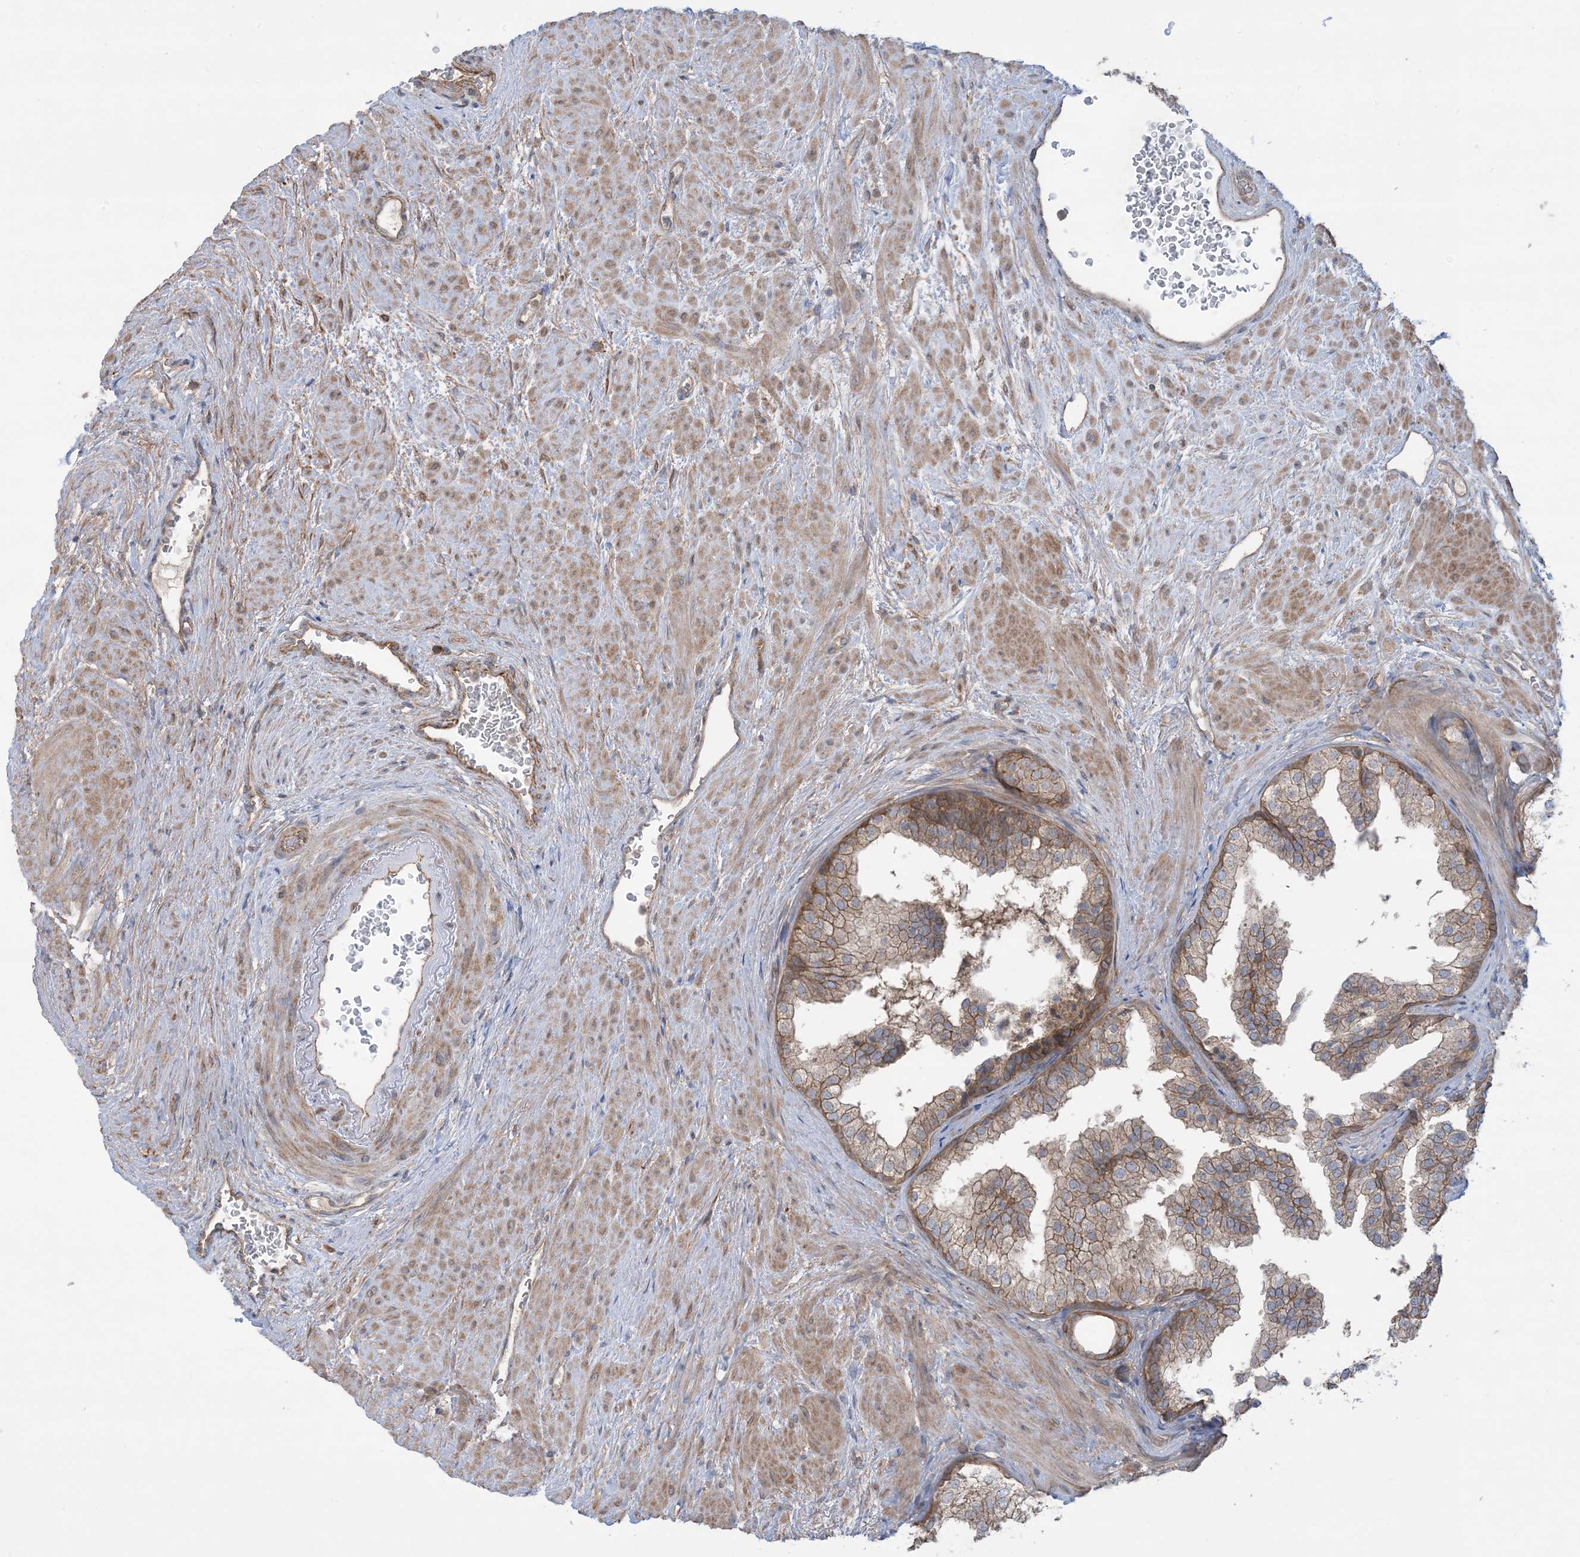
{"staining": {"intensity": "moderate", "quantity": ">75%", "location": "cytoplasmic/membranous"}, "tissue": "prostate", "cell_type": "Glandular cells", "image_type": "normal", "snomed": [{"axis": "morphology", "description": "Normal tissue, NOS"}, {"axis": "topography", "description": "Prostate"}], "caption": "DAB immunohistochemical staining of normal prostate reveals moderate cytoplasmic/membranous protein positivity in approximately >75% of glandular cells.", "gene": "CCNY", "patient": {"sex": "male", "age": 48}}